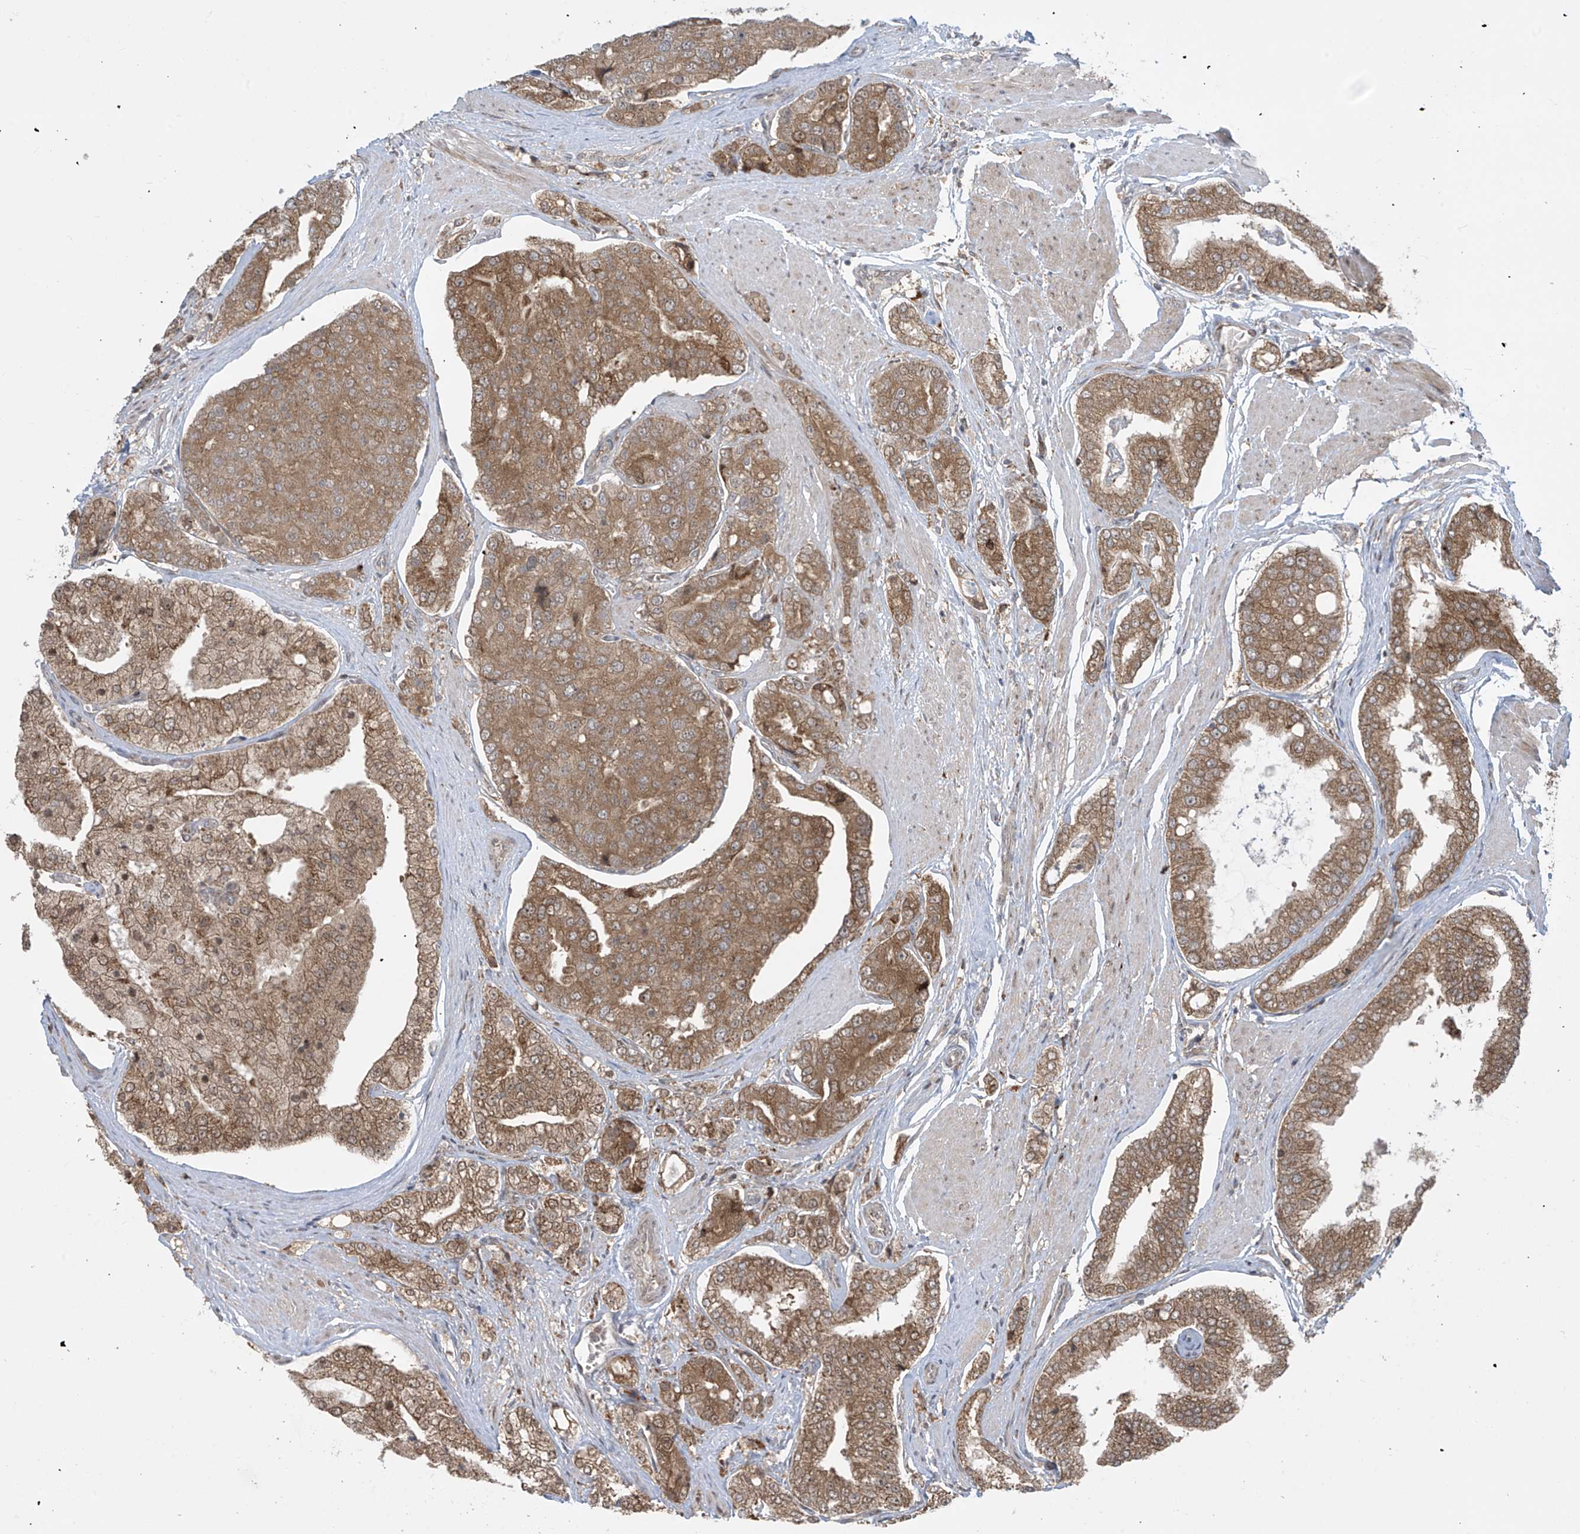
{"staining": {"intensity": "moderate", "quantity": ">75%", "location": "cytoplasmic/membranous"}, "tissue": "prostate cancer", "cell_type": "Tumor cells", "image_type": "cancer", "snomed": [{"axis": "morphology", "description": "Adenocarcinoma, High grade"}, {"axis": "topography", "description": "Prostate"}], "caption": "Tumor cells show medium levels of moderate cytoplasmic/membranous expression in about >75% of cells in adenocarcinoma (high-grade) (prostate).", "gene": "PPAT", "patient": {"sex": "male", "age": 50}}